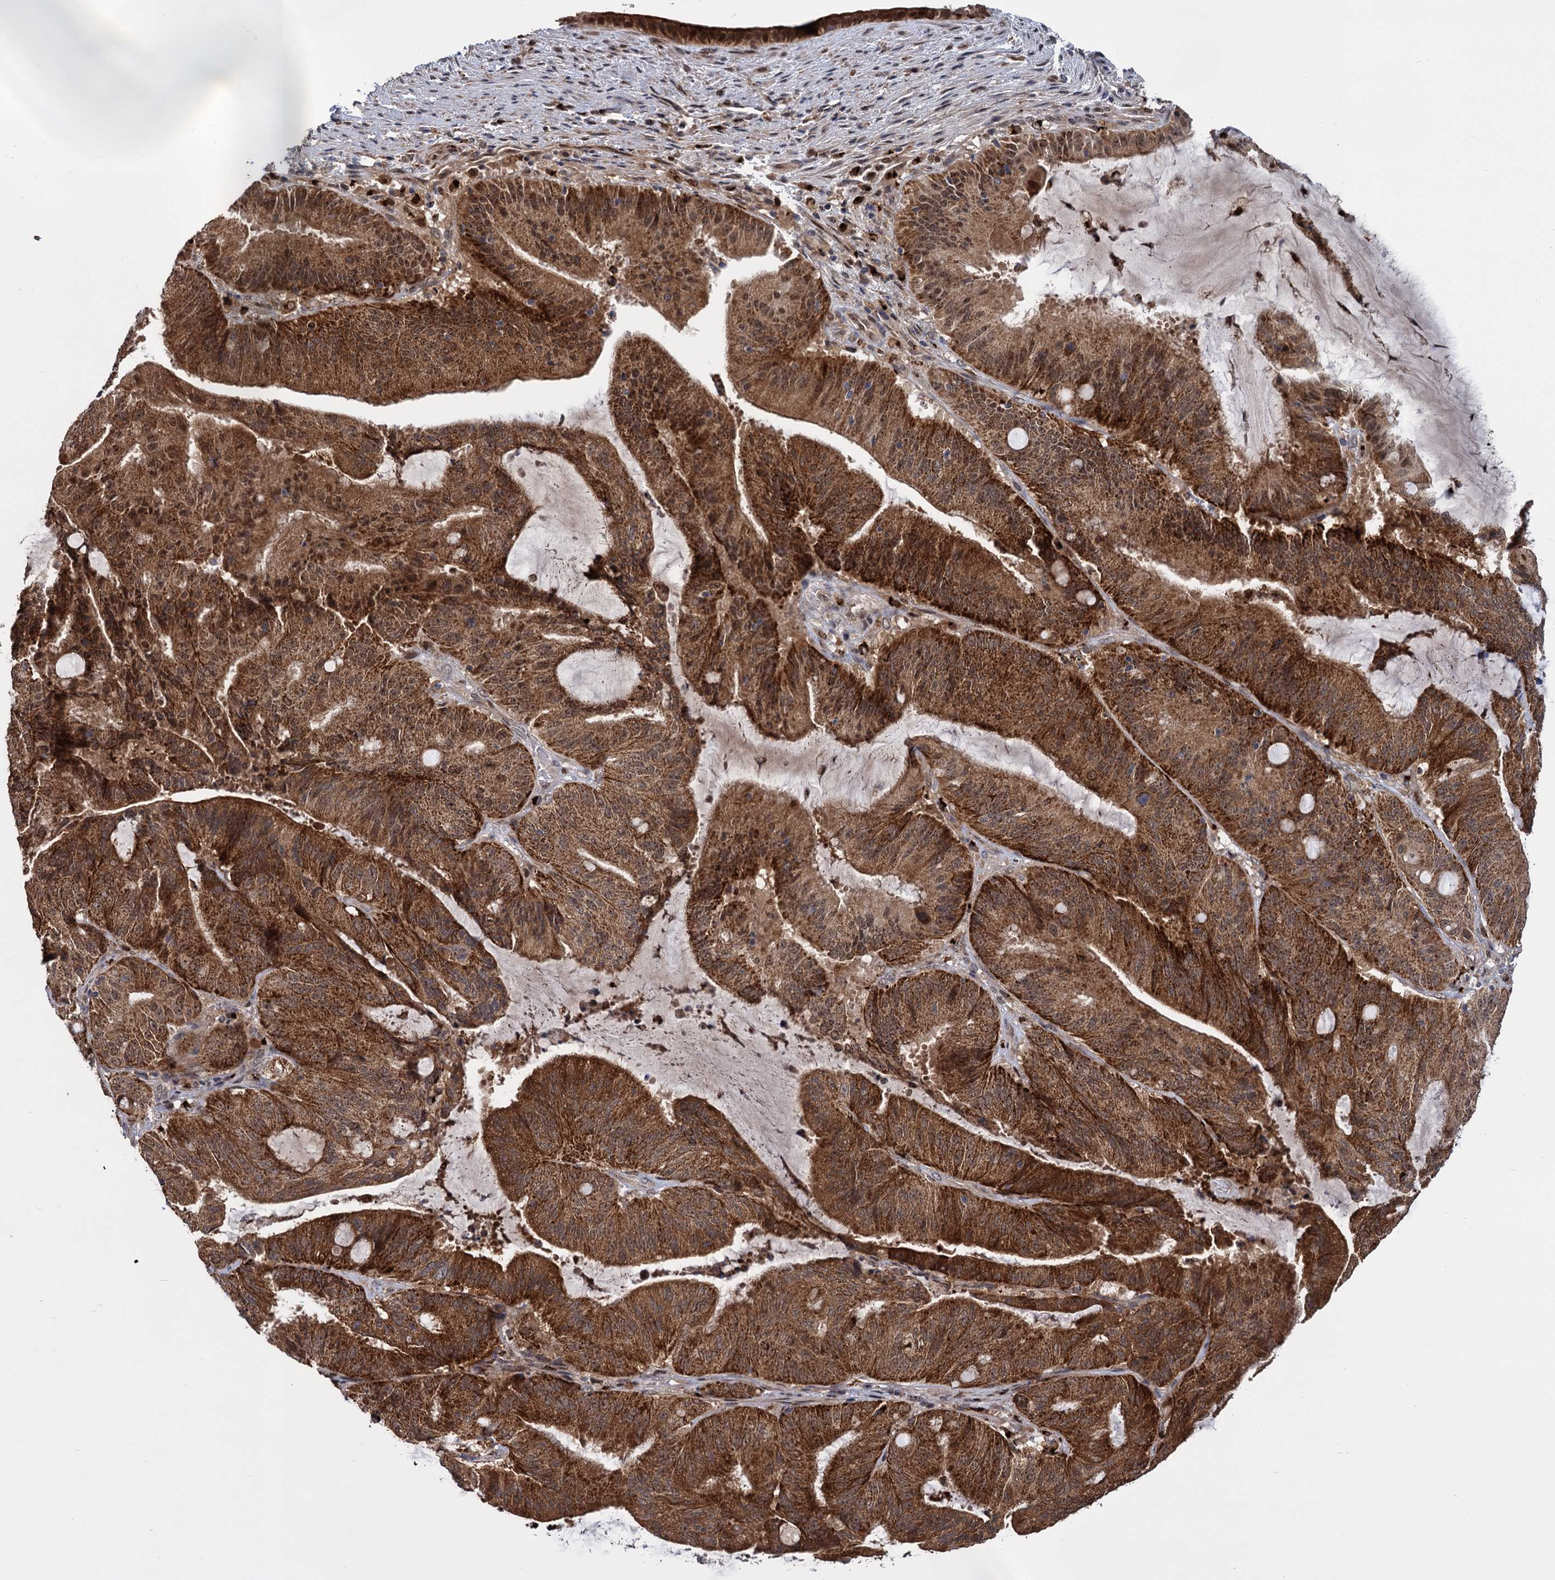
{"staining": {"intensity": "strong", "quantity": ">75%", "location": "cytoplasmic/membranous"}, "tissue": "liver cancer", "cell_type": "Tumor cells", "image_type": "cancer", "snomed": [{"axis": "morphology", "description": "Normal tissue, NOS"}, {"axis": "morphology", "description": "Cholangiocarcinoma"}, {"axis": "topography", "description": "Liver"}, {"axis": "topography", "description": "Peripheral nerve tissue"}], "caption": "Liver cancer (cholangiocarcinoma) stained with a brown dye demonstrates strong cytoplasmic/membranous positive staining in about >75% of tumor cells.", "gene": "GAL3ST4", "patient": {"sex": "female", "age": 73}}